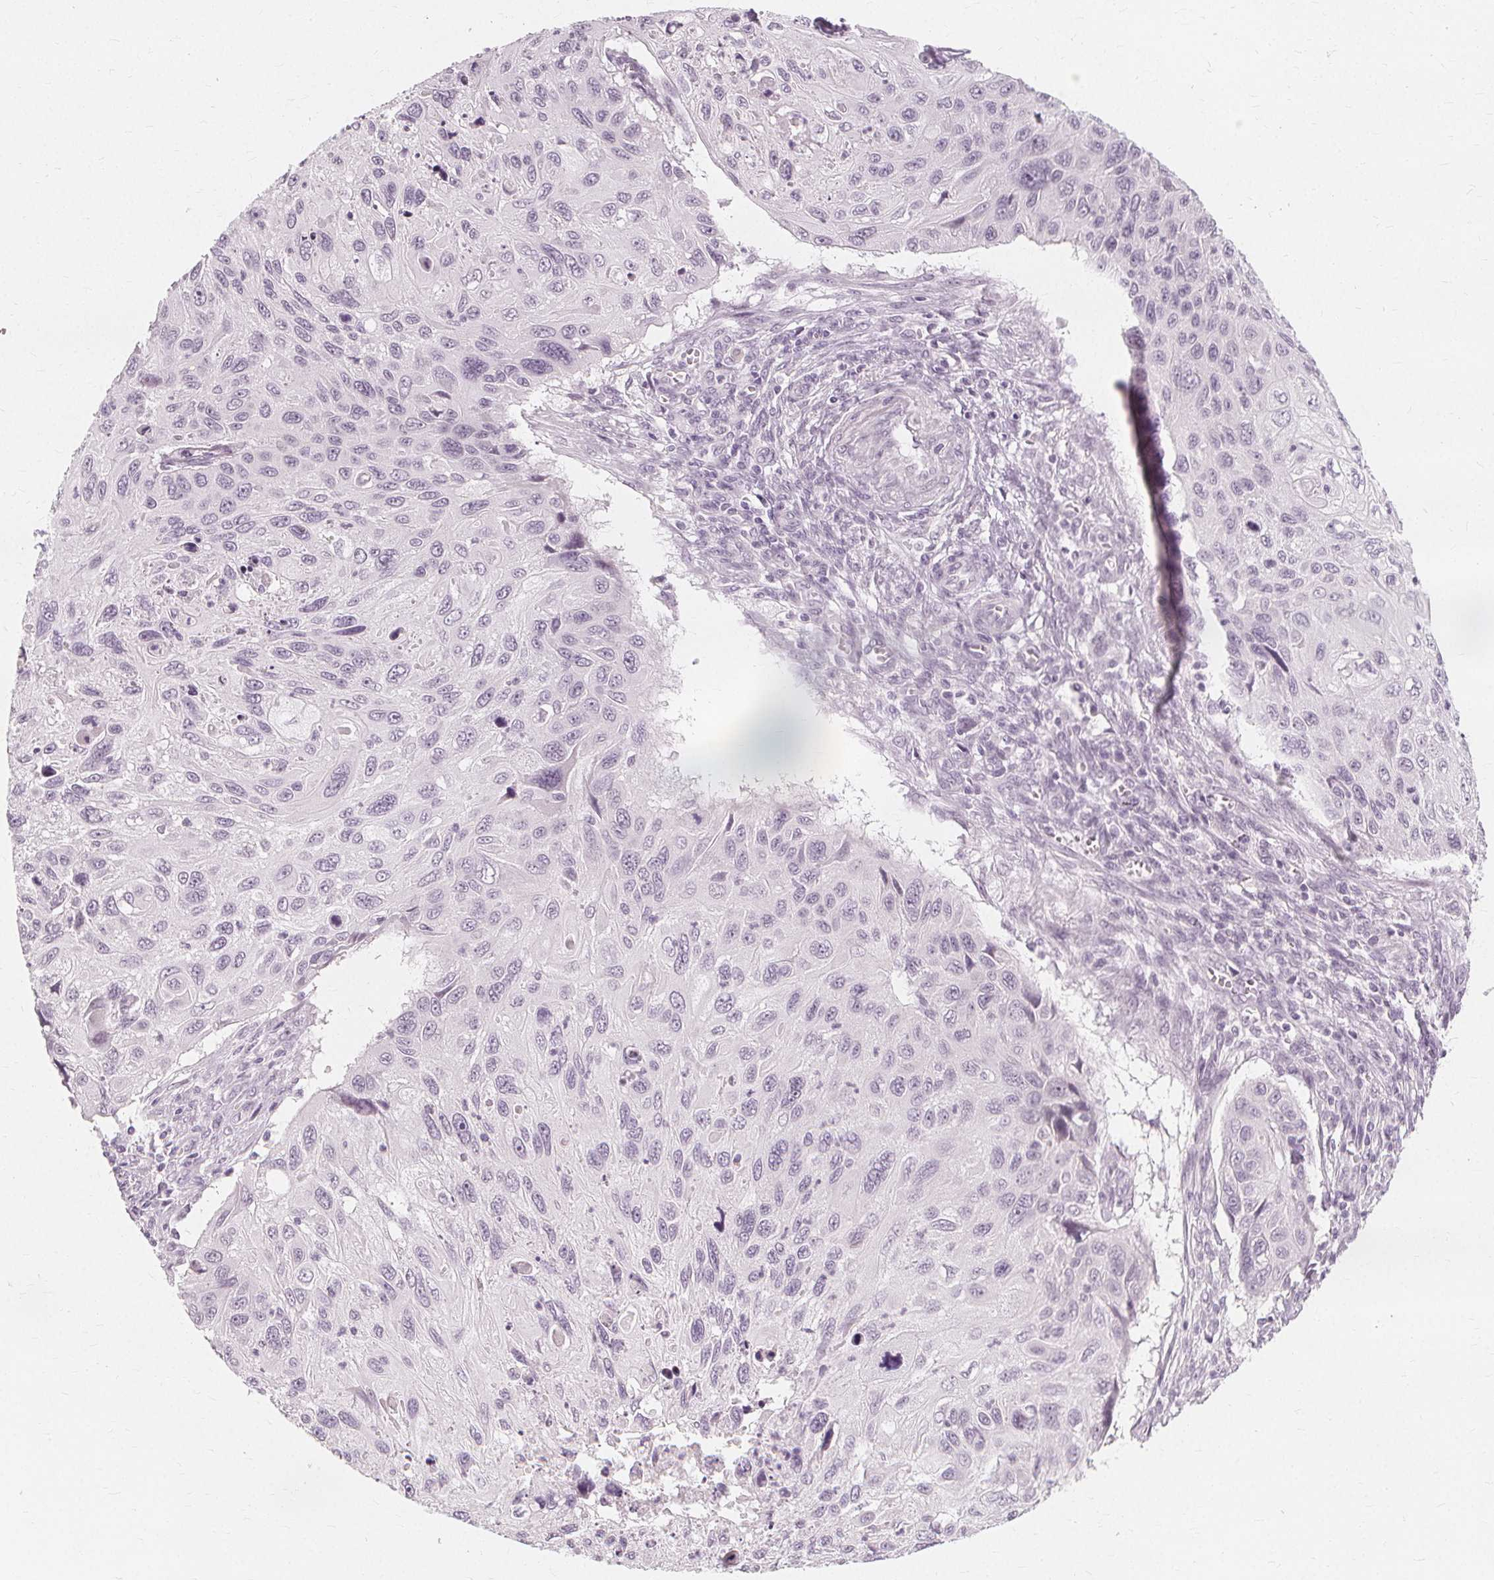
{"staining": {"intensity": "negative", "quantity": "none", "location": "none"}, "tissue": "cervical cancer", "cell_type": "Tumor cells", "image_type": "cancer", "snomed": [{"axis": "morphology", "description": "Squamous cell carcinoma, NOS"}, {"axis": "topography", "description": "Cervix"}], "caption": "The immunohistochemistry image has no significant expression in tumor cells of cervical cancer (squamous cell carcinoma) tissue.", "gene": "NXPE1", "patient": {"sex": "female", "age": 70}}